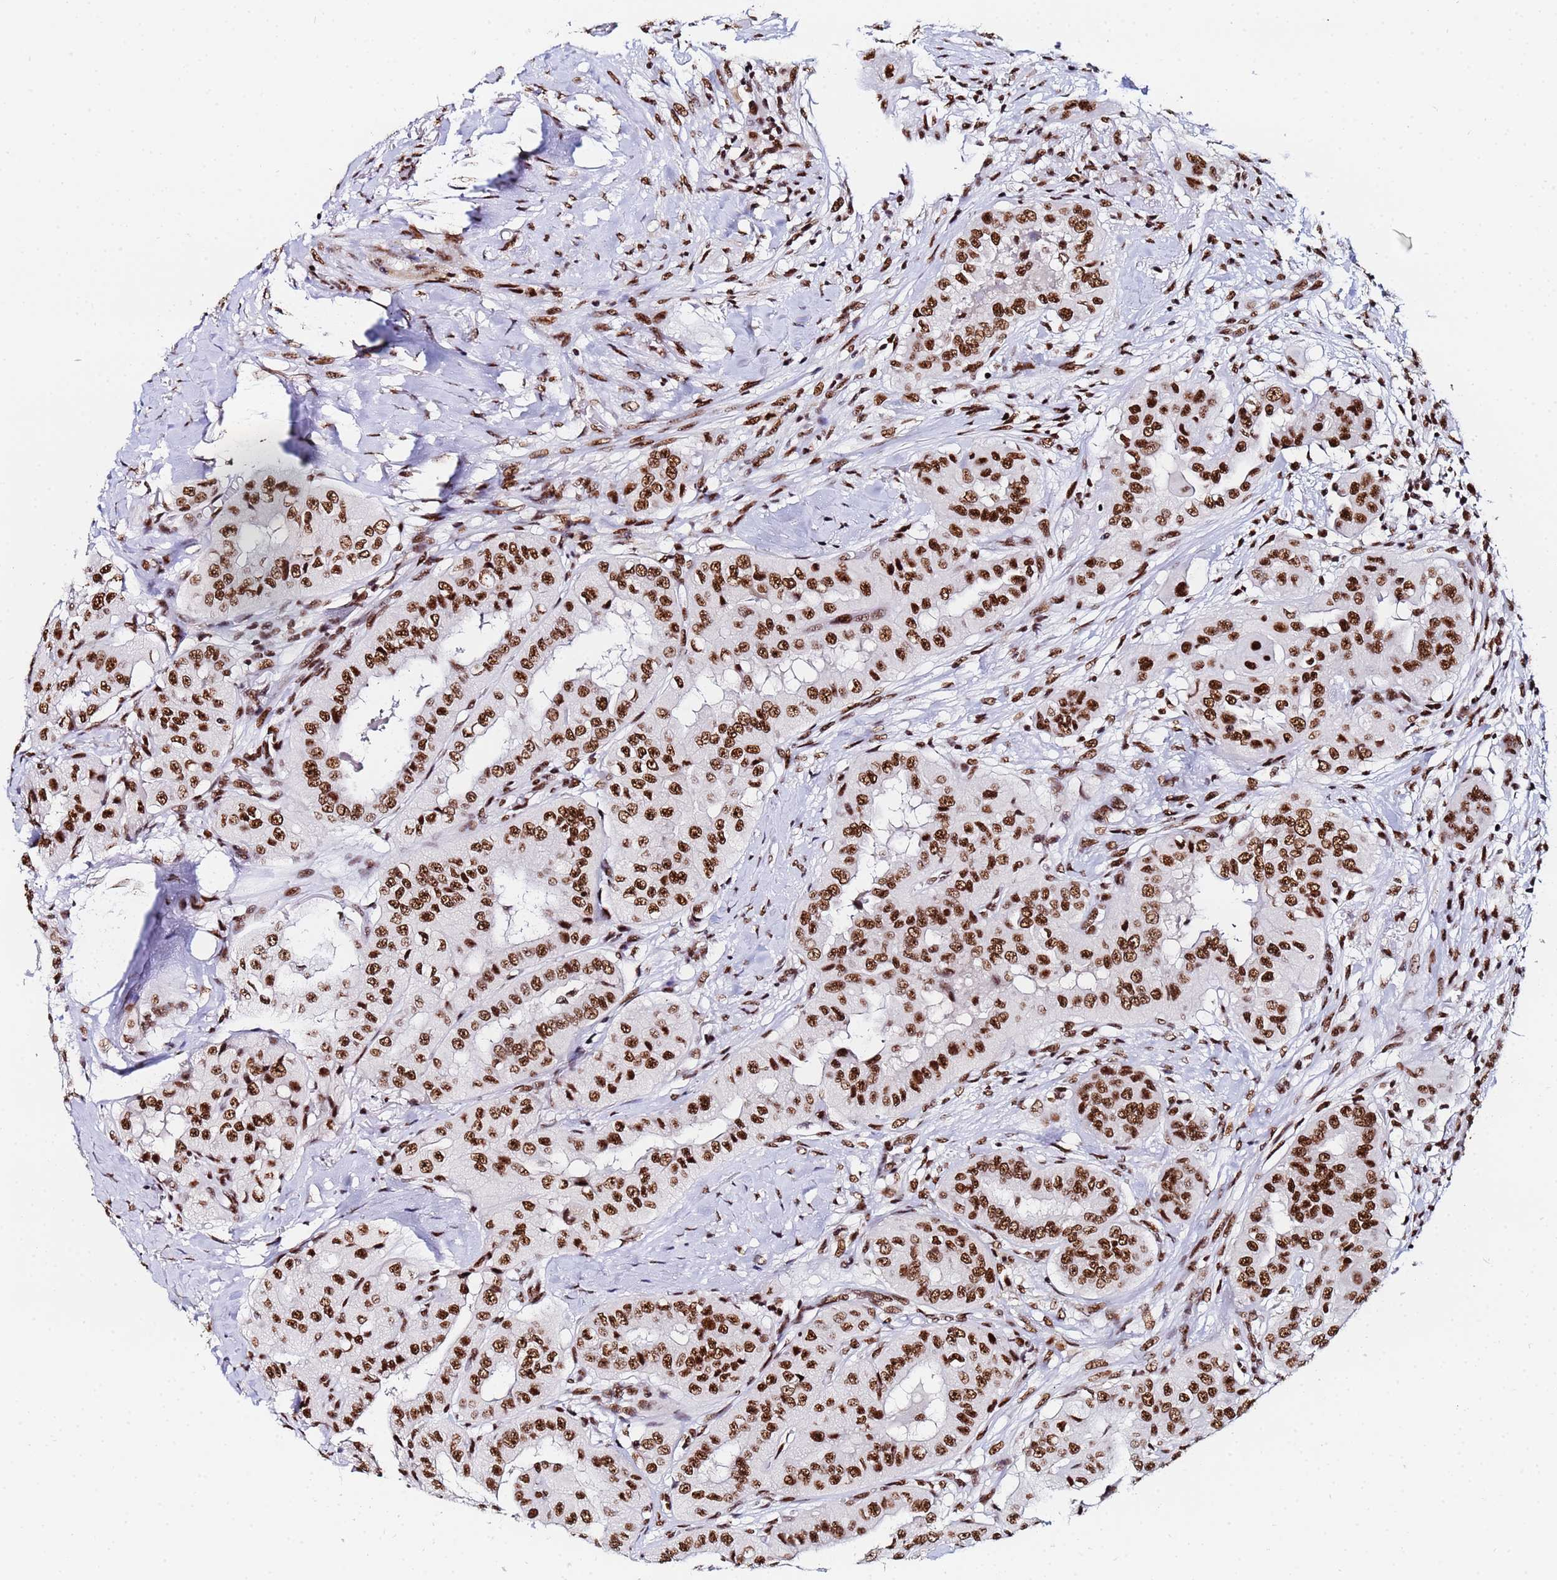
{"staining": {"intensity": "strong", "quantity": ">75%", "location": "nuclear"}, "tissue": "thyroid cancer", "cell_type": "Tumor cells", "image_type": "cancer", "snomed": [{"axis": "morphology", "description": "Papillary adenocarcinoma, NOS"}, {"axis": "topography", "description": "Thyroid gland"}], "caption": "Immunohistochemistry (IHC) of human thyroid papillary adenocarcinoma exhibits high levels of strong nuclear positivity in approximately >75% of tumor cells.", "gene": "SNRPA1", "patient": {"sex": "female", "age": 59}}